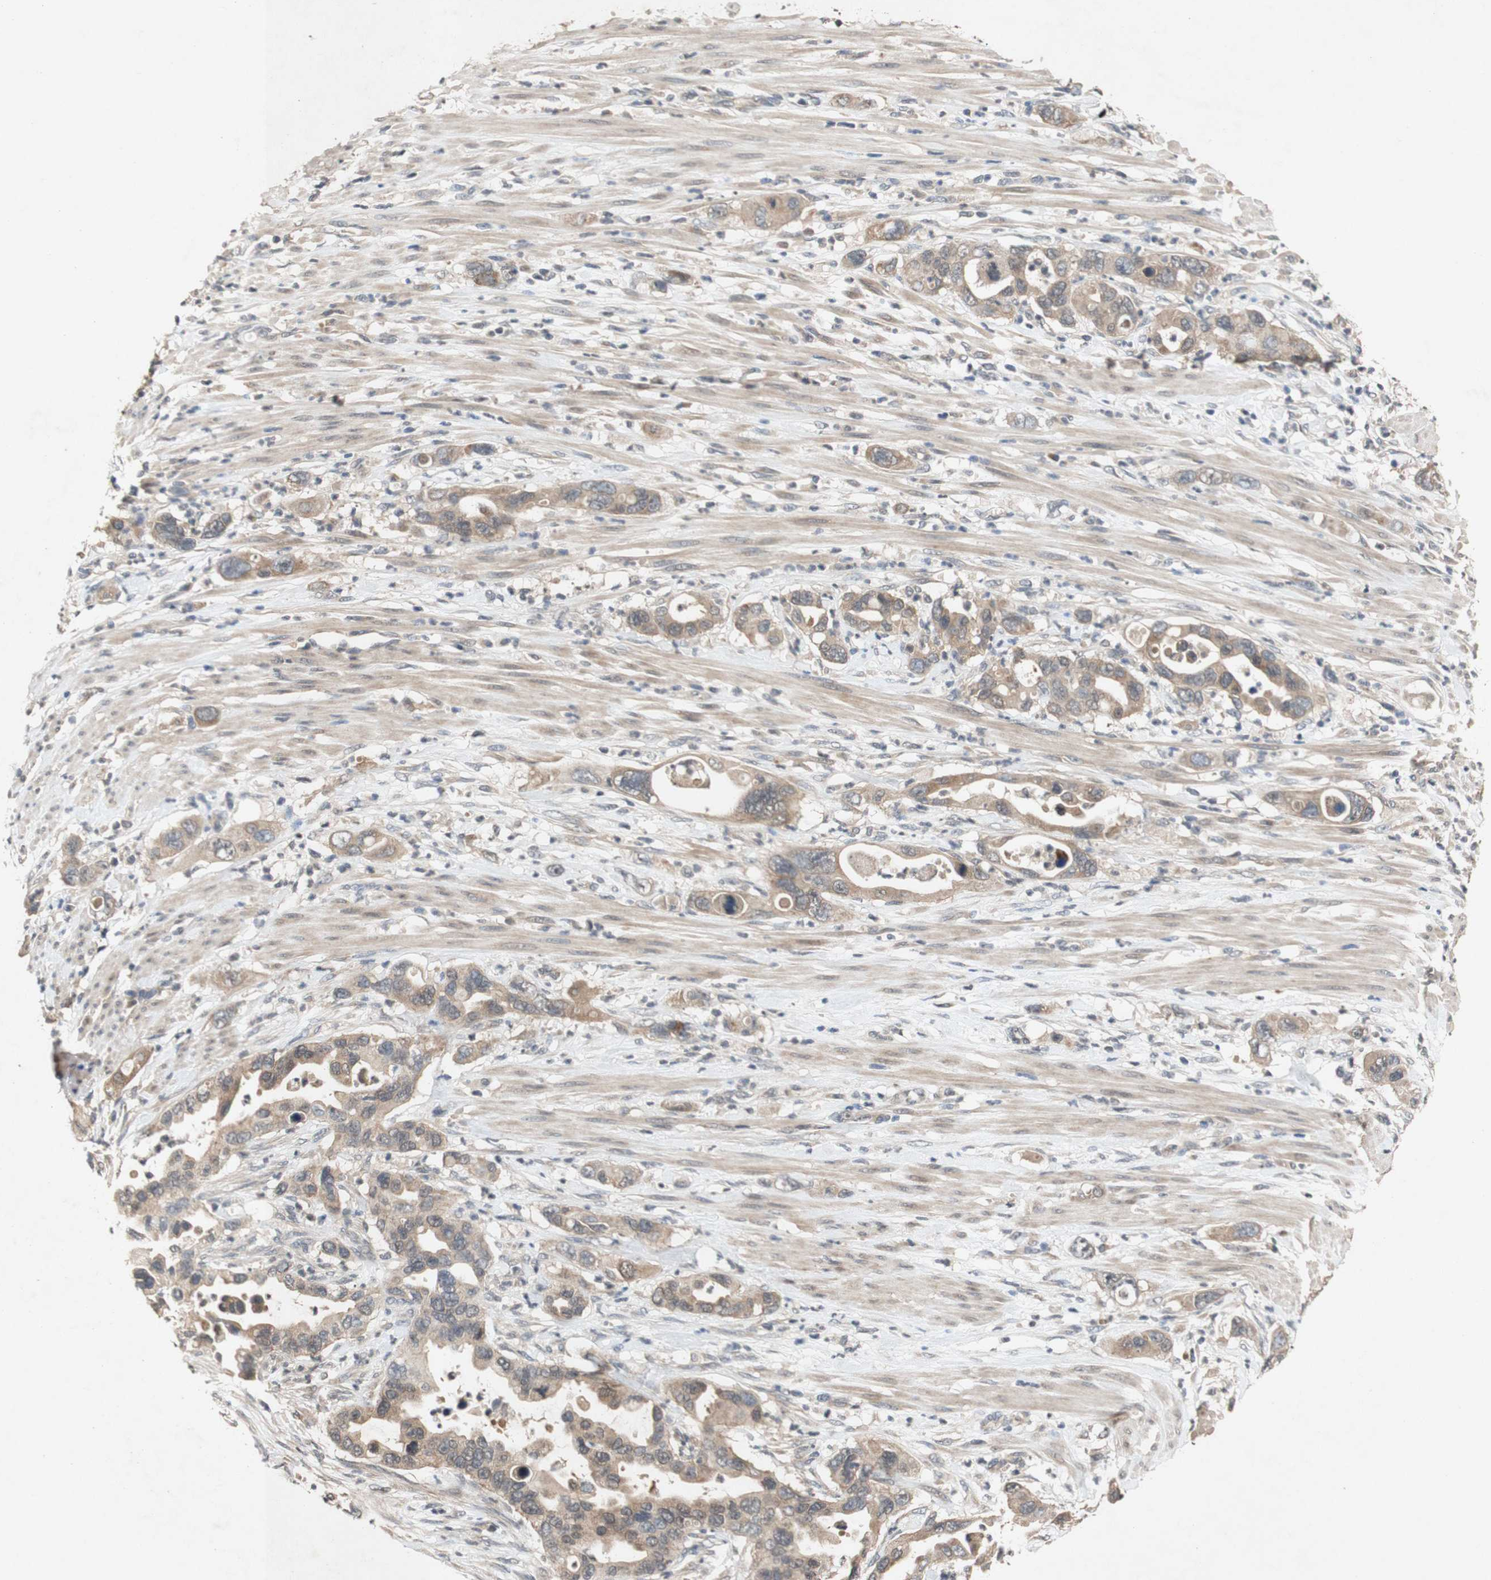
{"staining": {"intensity": "moderate", "quantity": ">75%", "location": "cytoplasmic/membranous"}, "tissue": "pancreatic cancer", "cell_type": "Tumor cells", "image_type": "cancer", "snomed": [{"axis": "morphology", "description": "Adenocarcinoma, NOS"}, {"axis": "topography", "description": "Pancreas"}], "caption": "Moderate cytoplasmic/membranous expression for a protein is appreciated in about >75% of tumor cells of pancreatic cancer using immunohistochemistry.", "gene": "PIN1", "patient": {"sex": "female", "age": 71}}